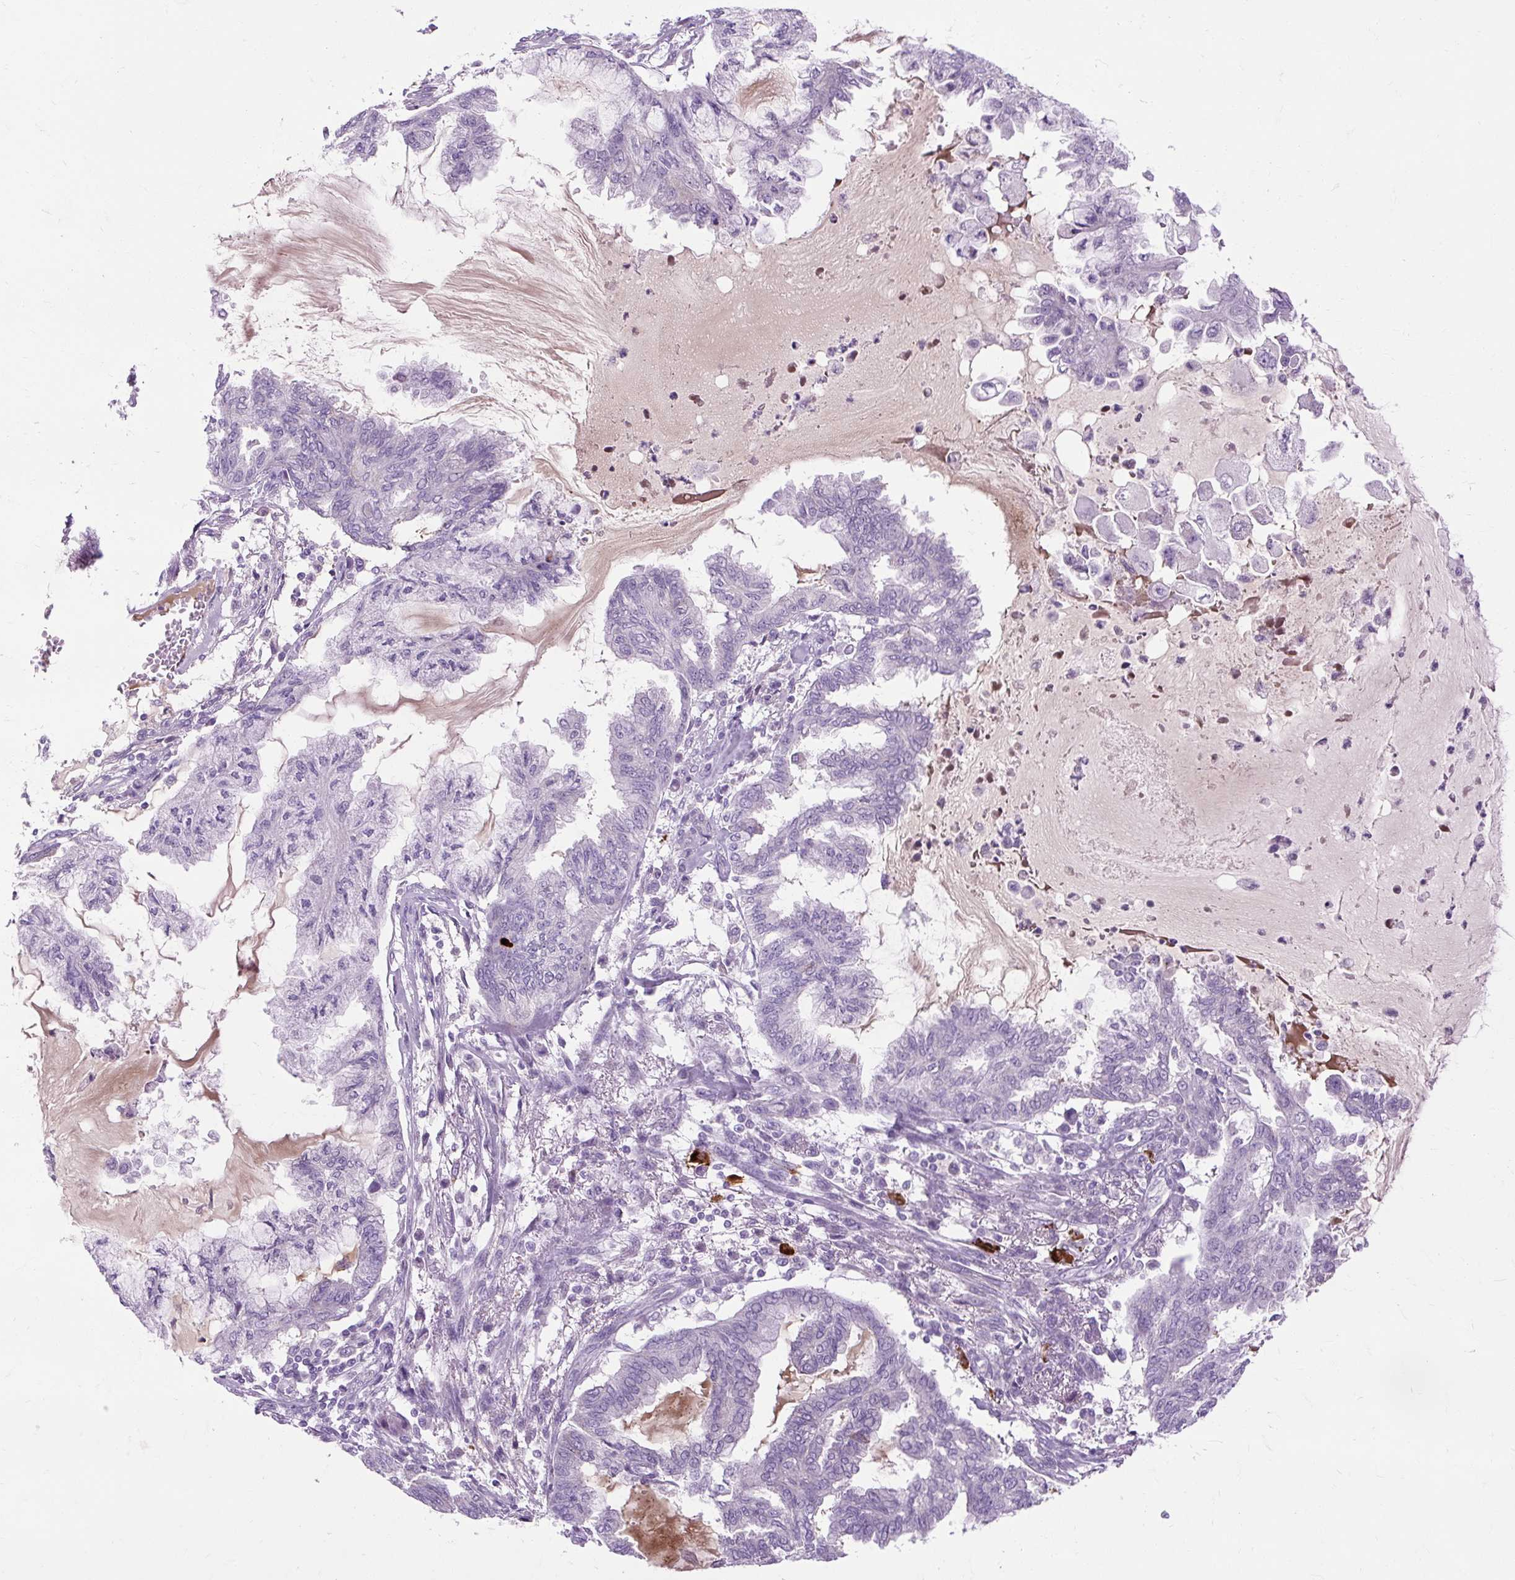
{"staining": {"intensity": "negative", "quantity": "none", "location": "none"}, "tissue": "endometrial cancer", "cell_type": "Tumor cells", "image_type": "cancer", "snomed": [{"axis": "morphology", "description": "Adenocarcinoma, NOS"}, {"axis": "topography", "description": "Endometrium"}], "caption": "IHC of endometrial adenocarcinoma demonstrates no expression in tumor cells.", "gene": "ARRDC2", "patient": {"sex": "female", "age": 86}}